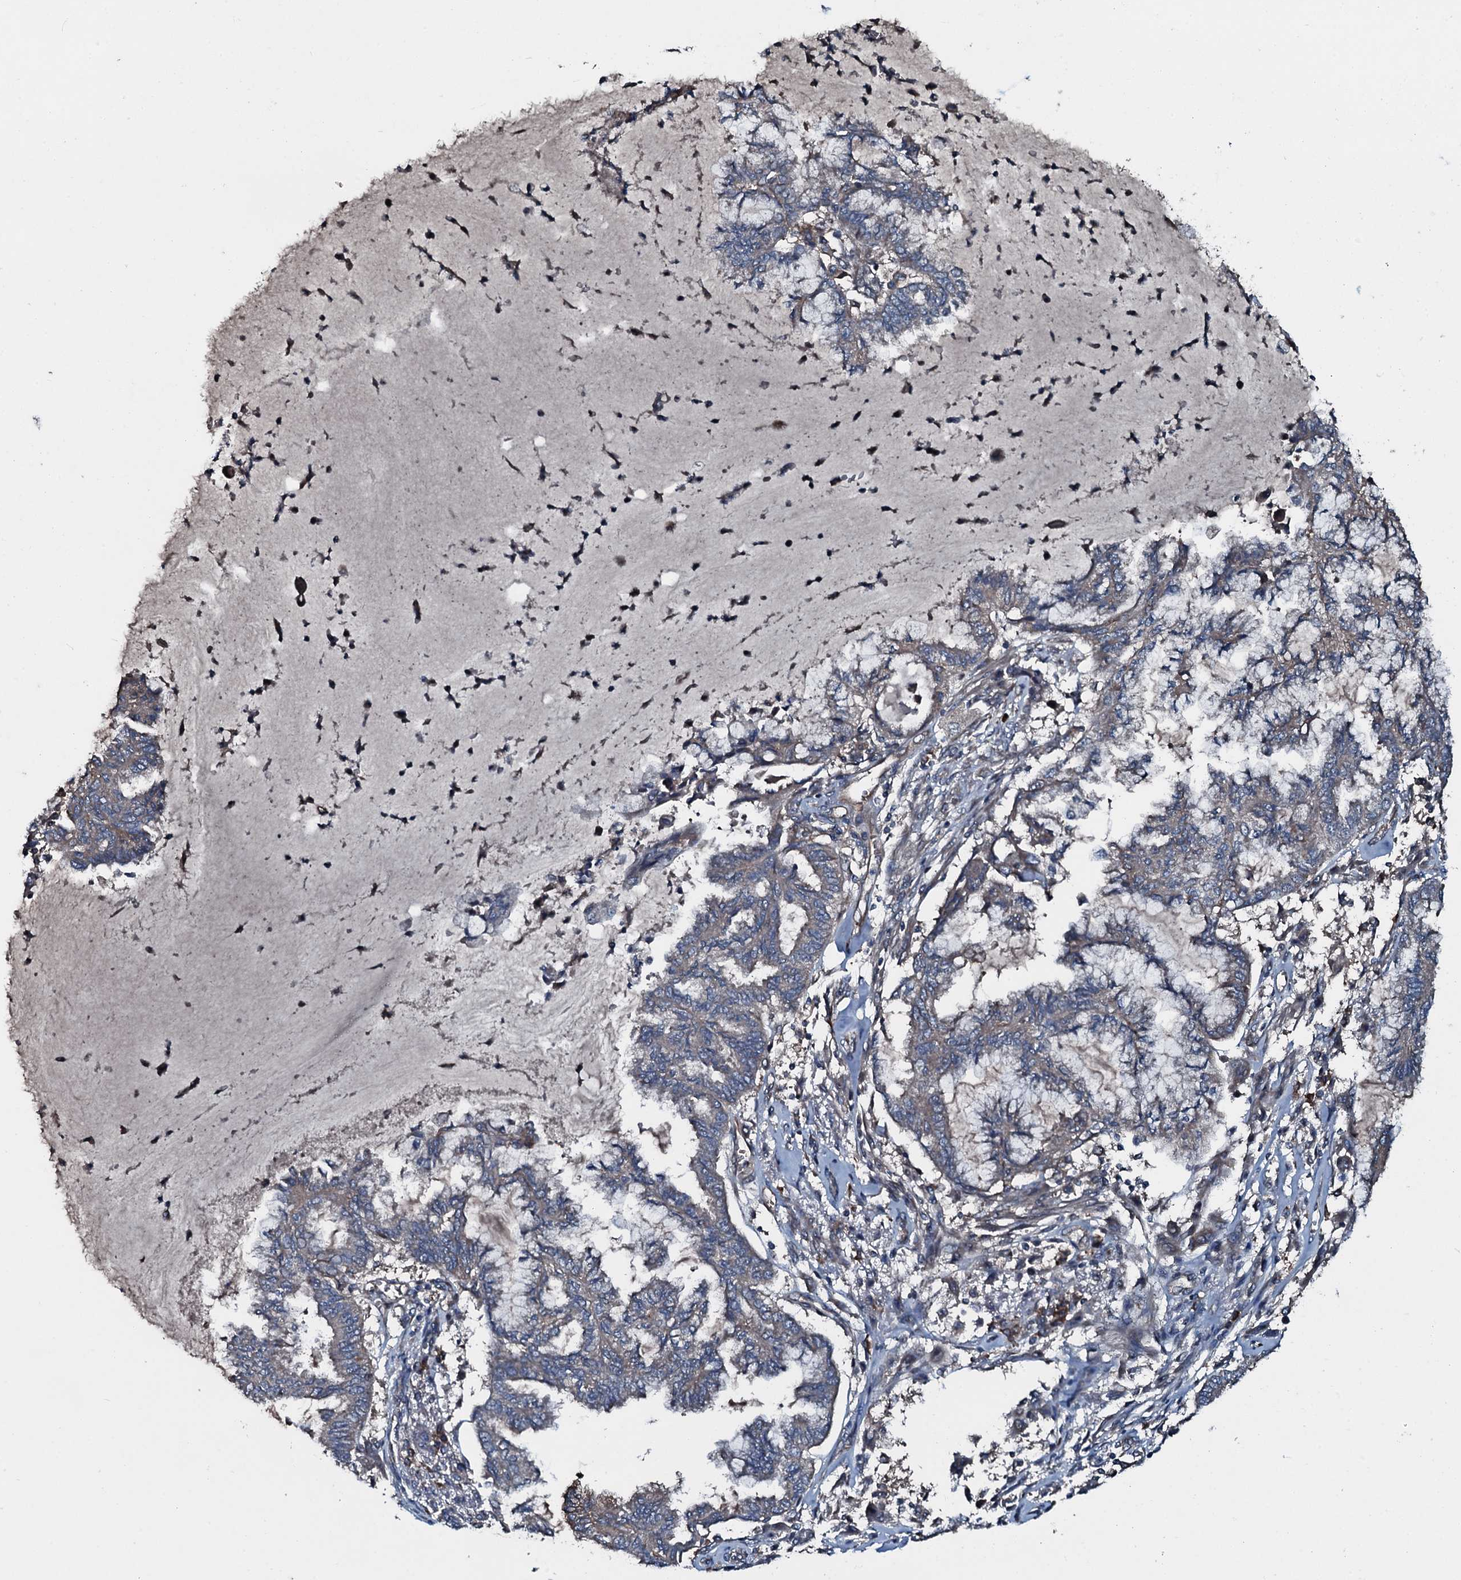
{"staining": {"intensity": "weak", "quantity": "25%-75%", "location": "cytoplasmic/membranous"}, "tissue": "endometrial cancer", "cell_type": "Tumor cells", "image_type": "cancer", "snomed": [{"axis": "morphology", "description": "Adenocarcinoma, NOS"}, {"axis": "topography", "description": "Endometrium"}], "caption": "Immunohistochemistry histopathology image of human endometrial cancer stained for a protein (brown), which shows low levels of weak cytoplasmic/membranous staining in approximately 25%-75% of tumor cells.", "gene": "AARS1", "patient": {"sex": "female", "age": 86}}